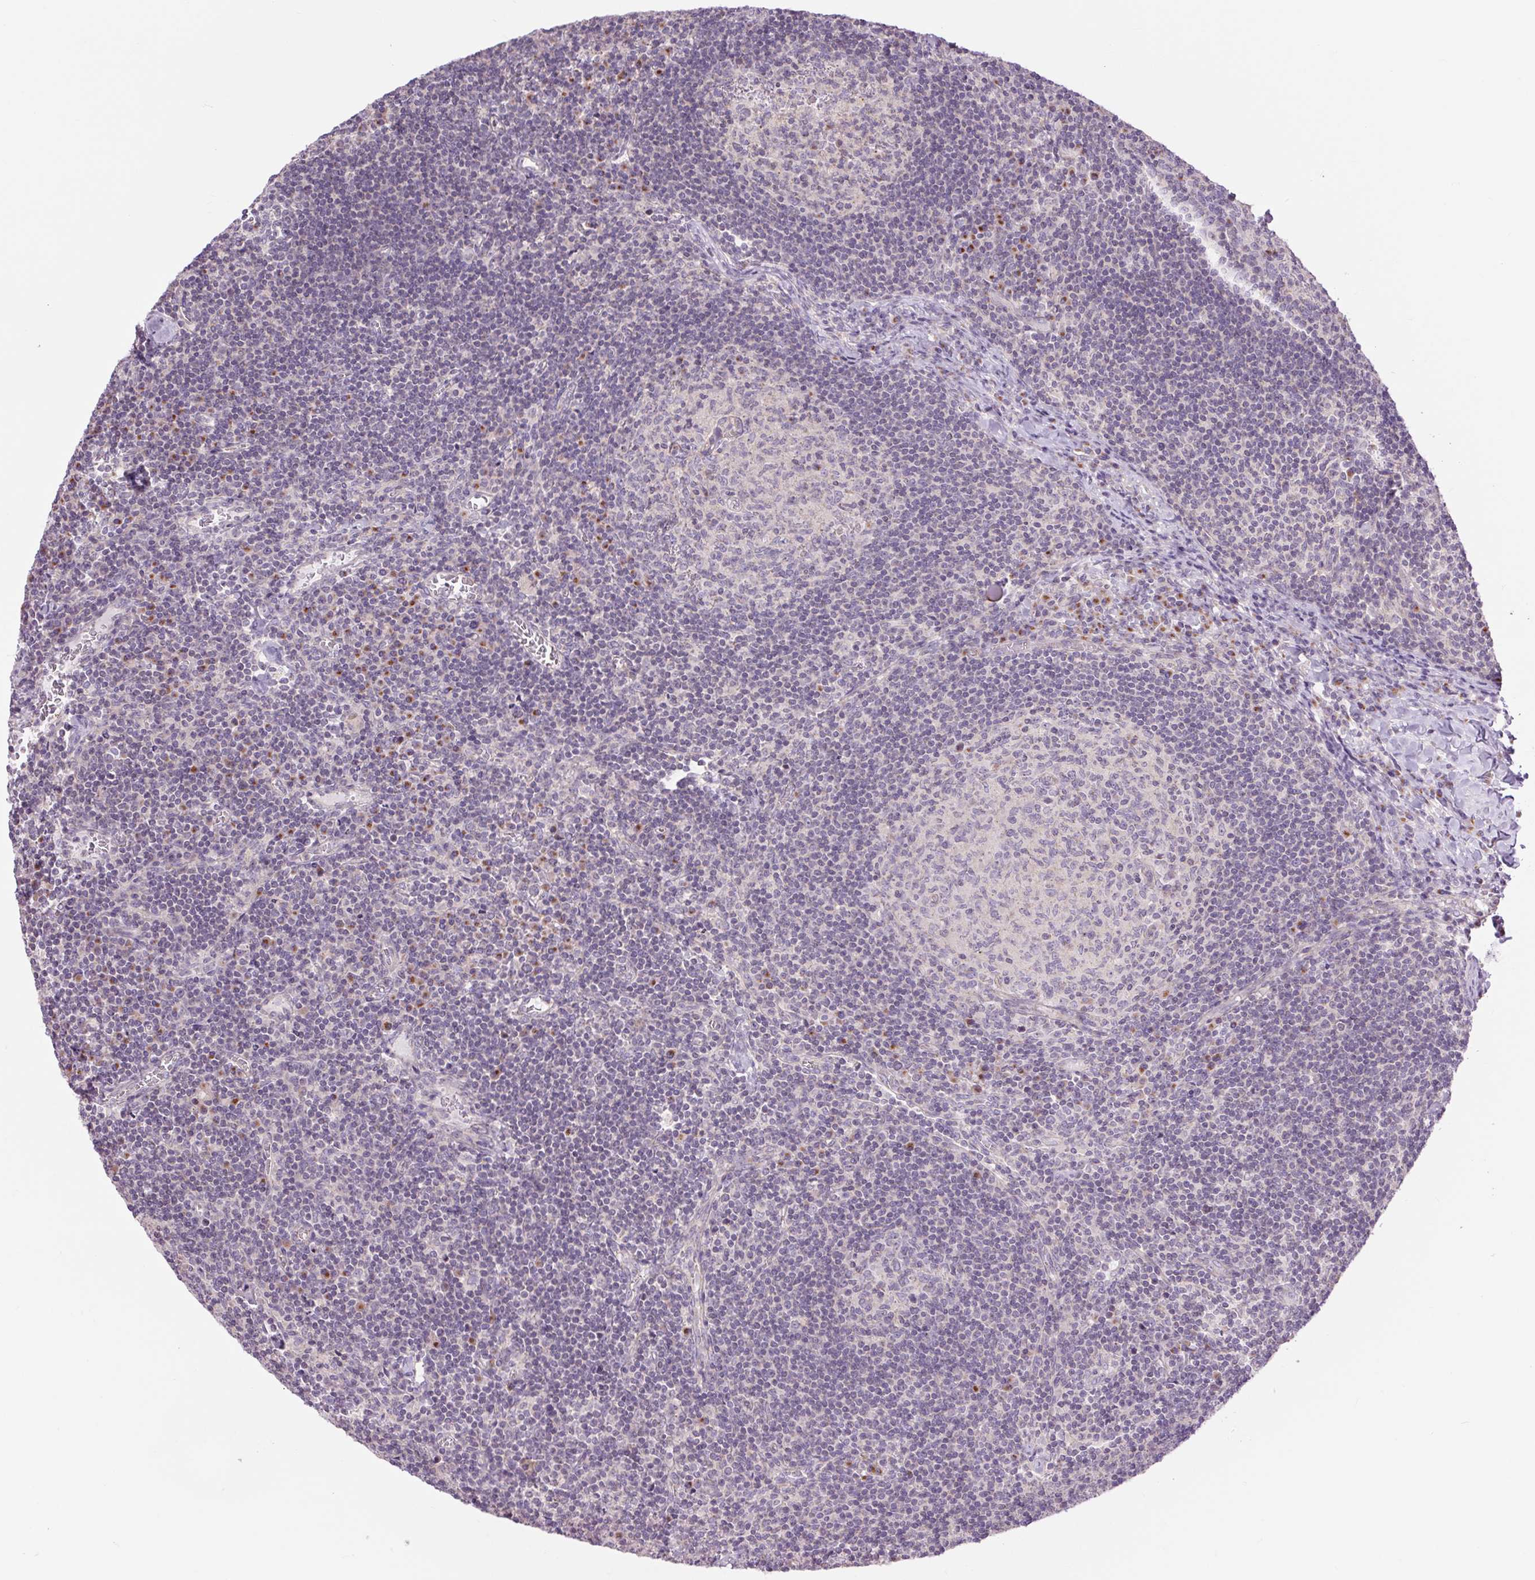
{"staining": {"intensity": "negative", "quantity": "none", "location": "none"}, "tissue": "lymph node", "cell_type": "Germinal center cells", "image_type": "normal", "snomed": [{"axis": "morphology", "description": "Normal tissue, NOS"}, {"axis": "topography", "description": "Lymph node"}], "caption": "Protein analysis of normal lymph node shows no significant staining in germinal center cells. Nuclei are stained in blue.", "gene": "CTNNA3", "patient": {"sex": "male", "age": 67}}